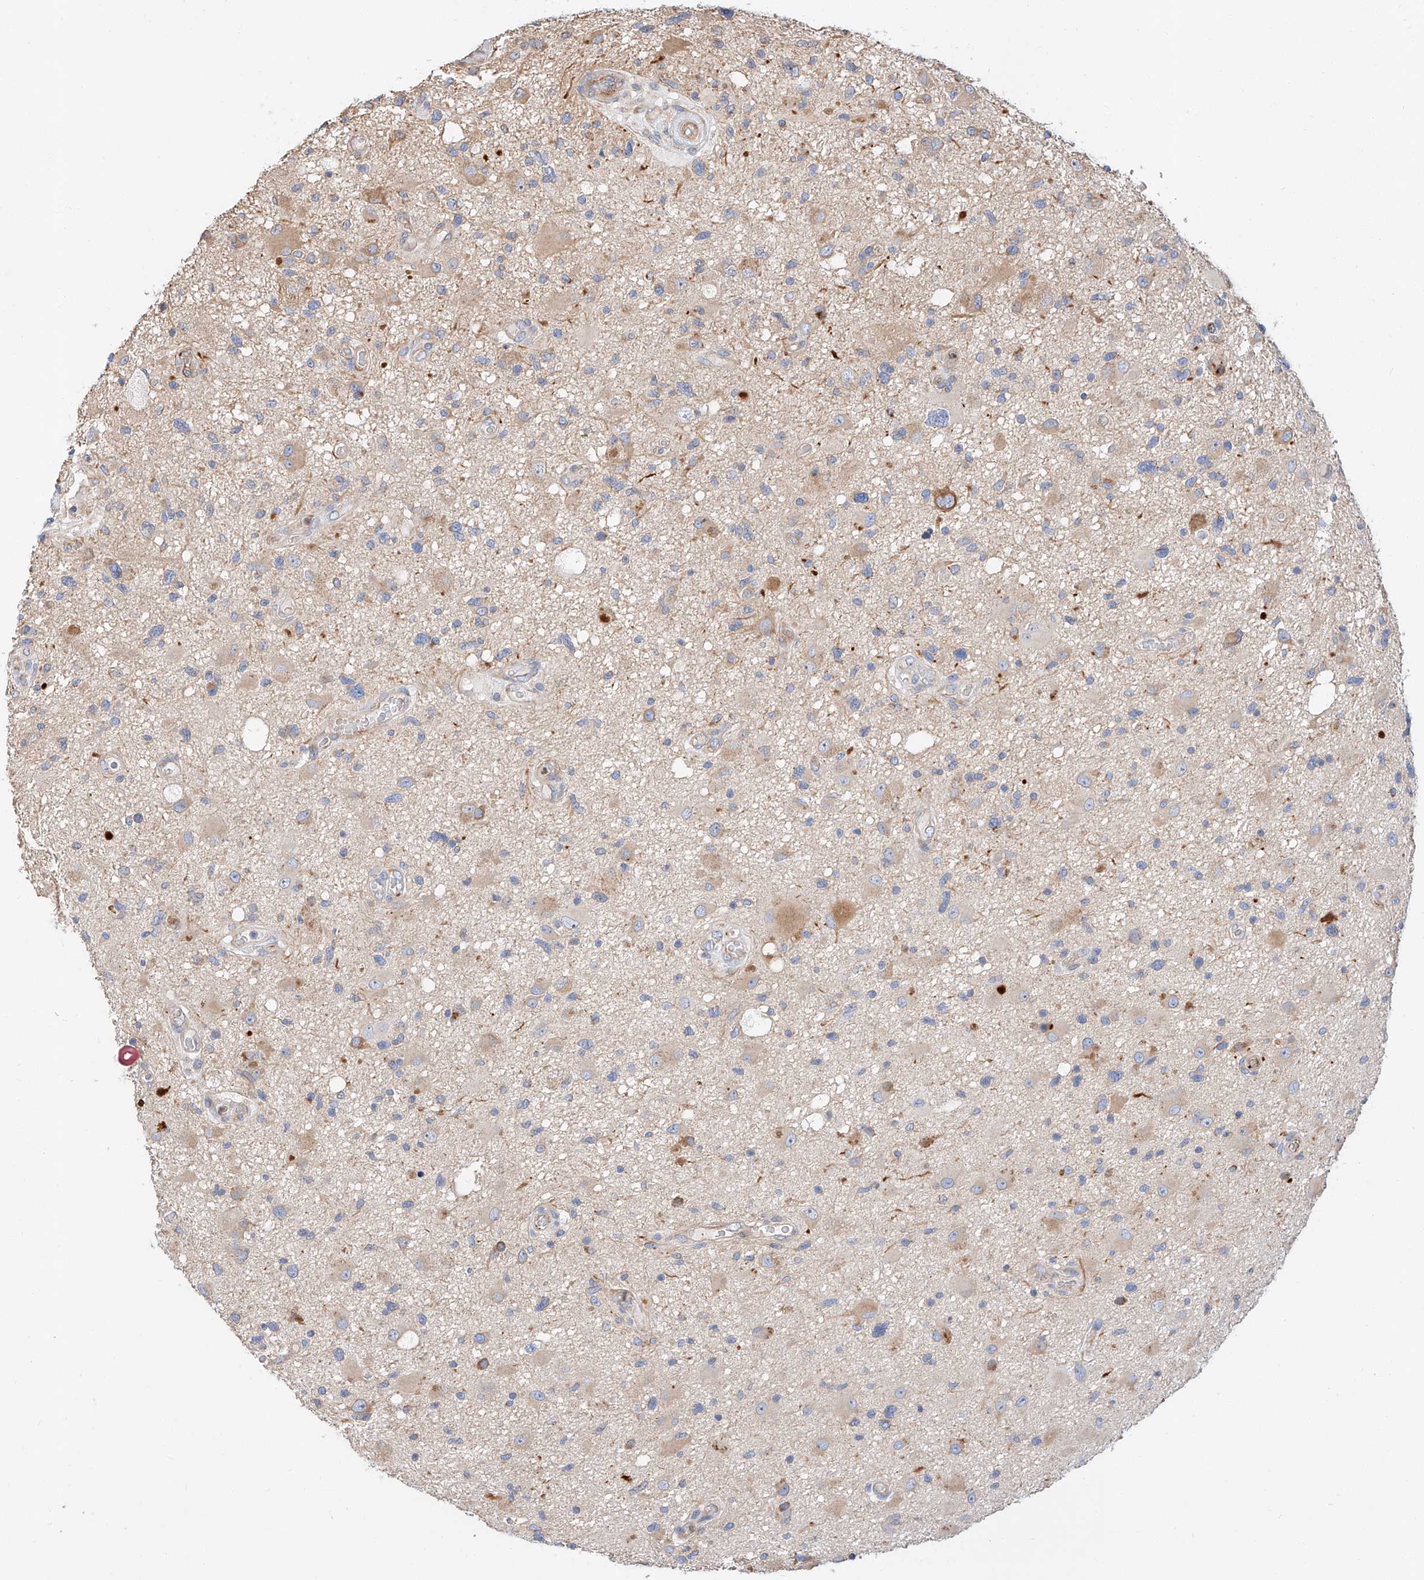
{"staining": {"intensity": "moderate", "quantity": "<25%", "location": "cytoplasmic/membranous"}, "tissue": "glioma", "cell_type": "Tumor cells", "image_type": "cancer", "snomed": [{"axis": "morphology", "description": "Glioma, malignant, High grade"}, {"axis": "topography", "description": "Brain"}], "caption": "Moderate cytoplasmic/membranous positivity for a protein is identified in about <25% of tumor cells of glioma using immunohistochemistry.", "gene": "GLMN", "patient": {"sex": "male", "age": 33}}